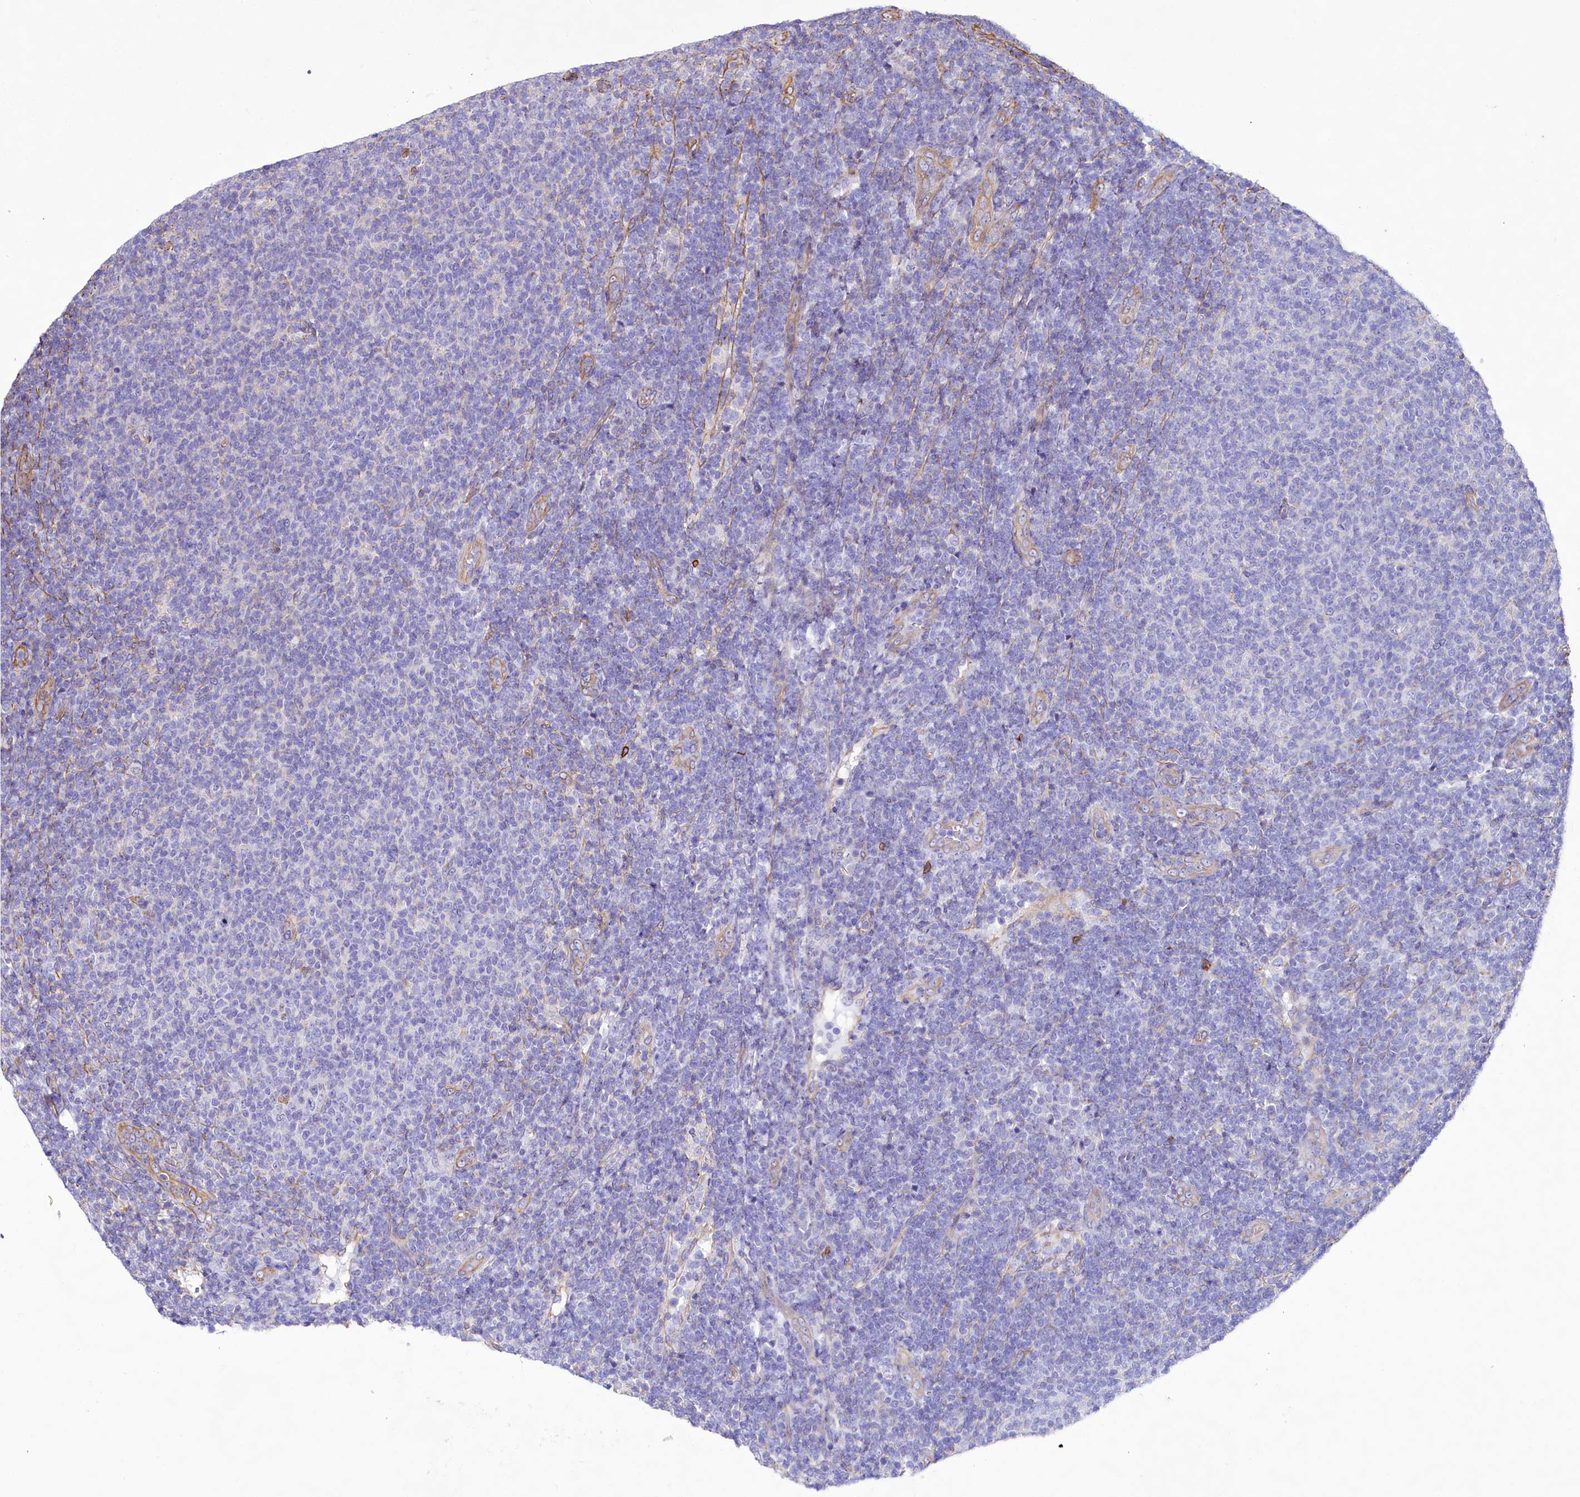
{"staining": {"intensity": "negative", "quantity": "none", "location": "none"}, "tissue": "lymphoma", "cell_type": "Tumor cells", "image_type": "cancer", "snomed": [{"axis": "morphology", "description": "Malignant lymphoma, non-Hodgkin's type, Low grade"}, {"axis": "topography", "description": "Lymph node"}], "caption": "Image shows no significant protein staining in tumor cells of malignant lymphoma, non-Hodgkin's type (low-grade).", "gene": "CD99", "patient": {"sex": "male", "age": 66}}